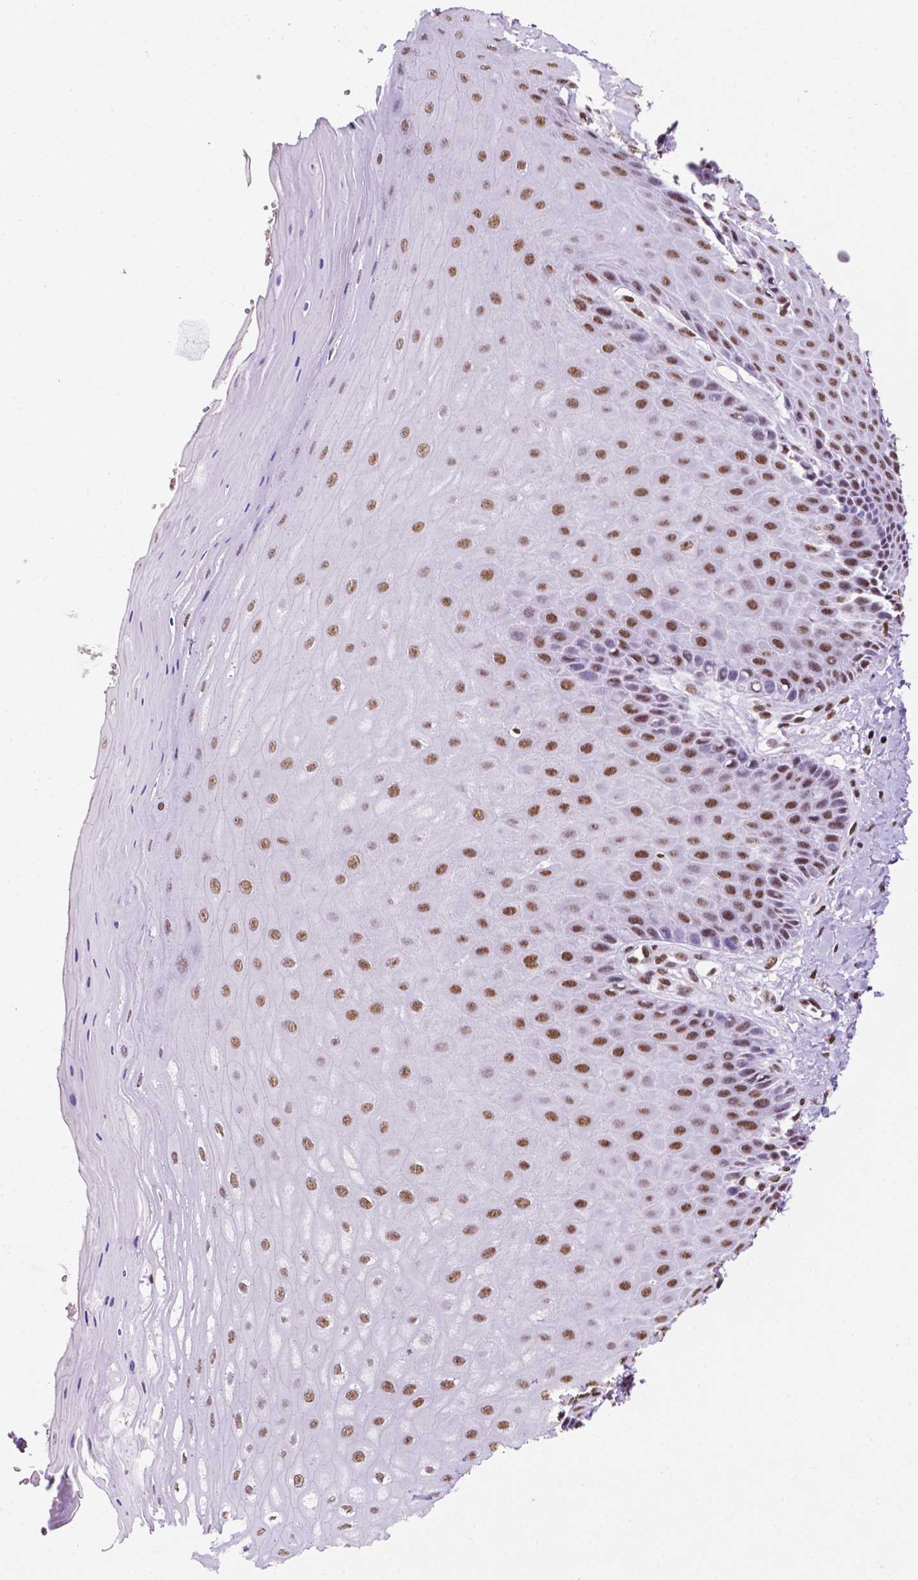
{"staining": {"intensity": "moderate", "quantity": ">75%", "location": "nuclear"}, "tissue": "vagina", "cell_type": "Squamous epithelial cells", "image_type": "normal", "snomed": [{"axis": "morphology", "description": "Normal tissue, NOS"}, {"axis": "topography", "description": "Vagina"}], "caption": "Moderate nuclear staining is identified in about >75% of squamous epithelial cells in benign vagina.", "gene": "CCAR2", "patient": {"sex": "female", "age": 83}}